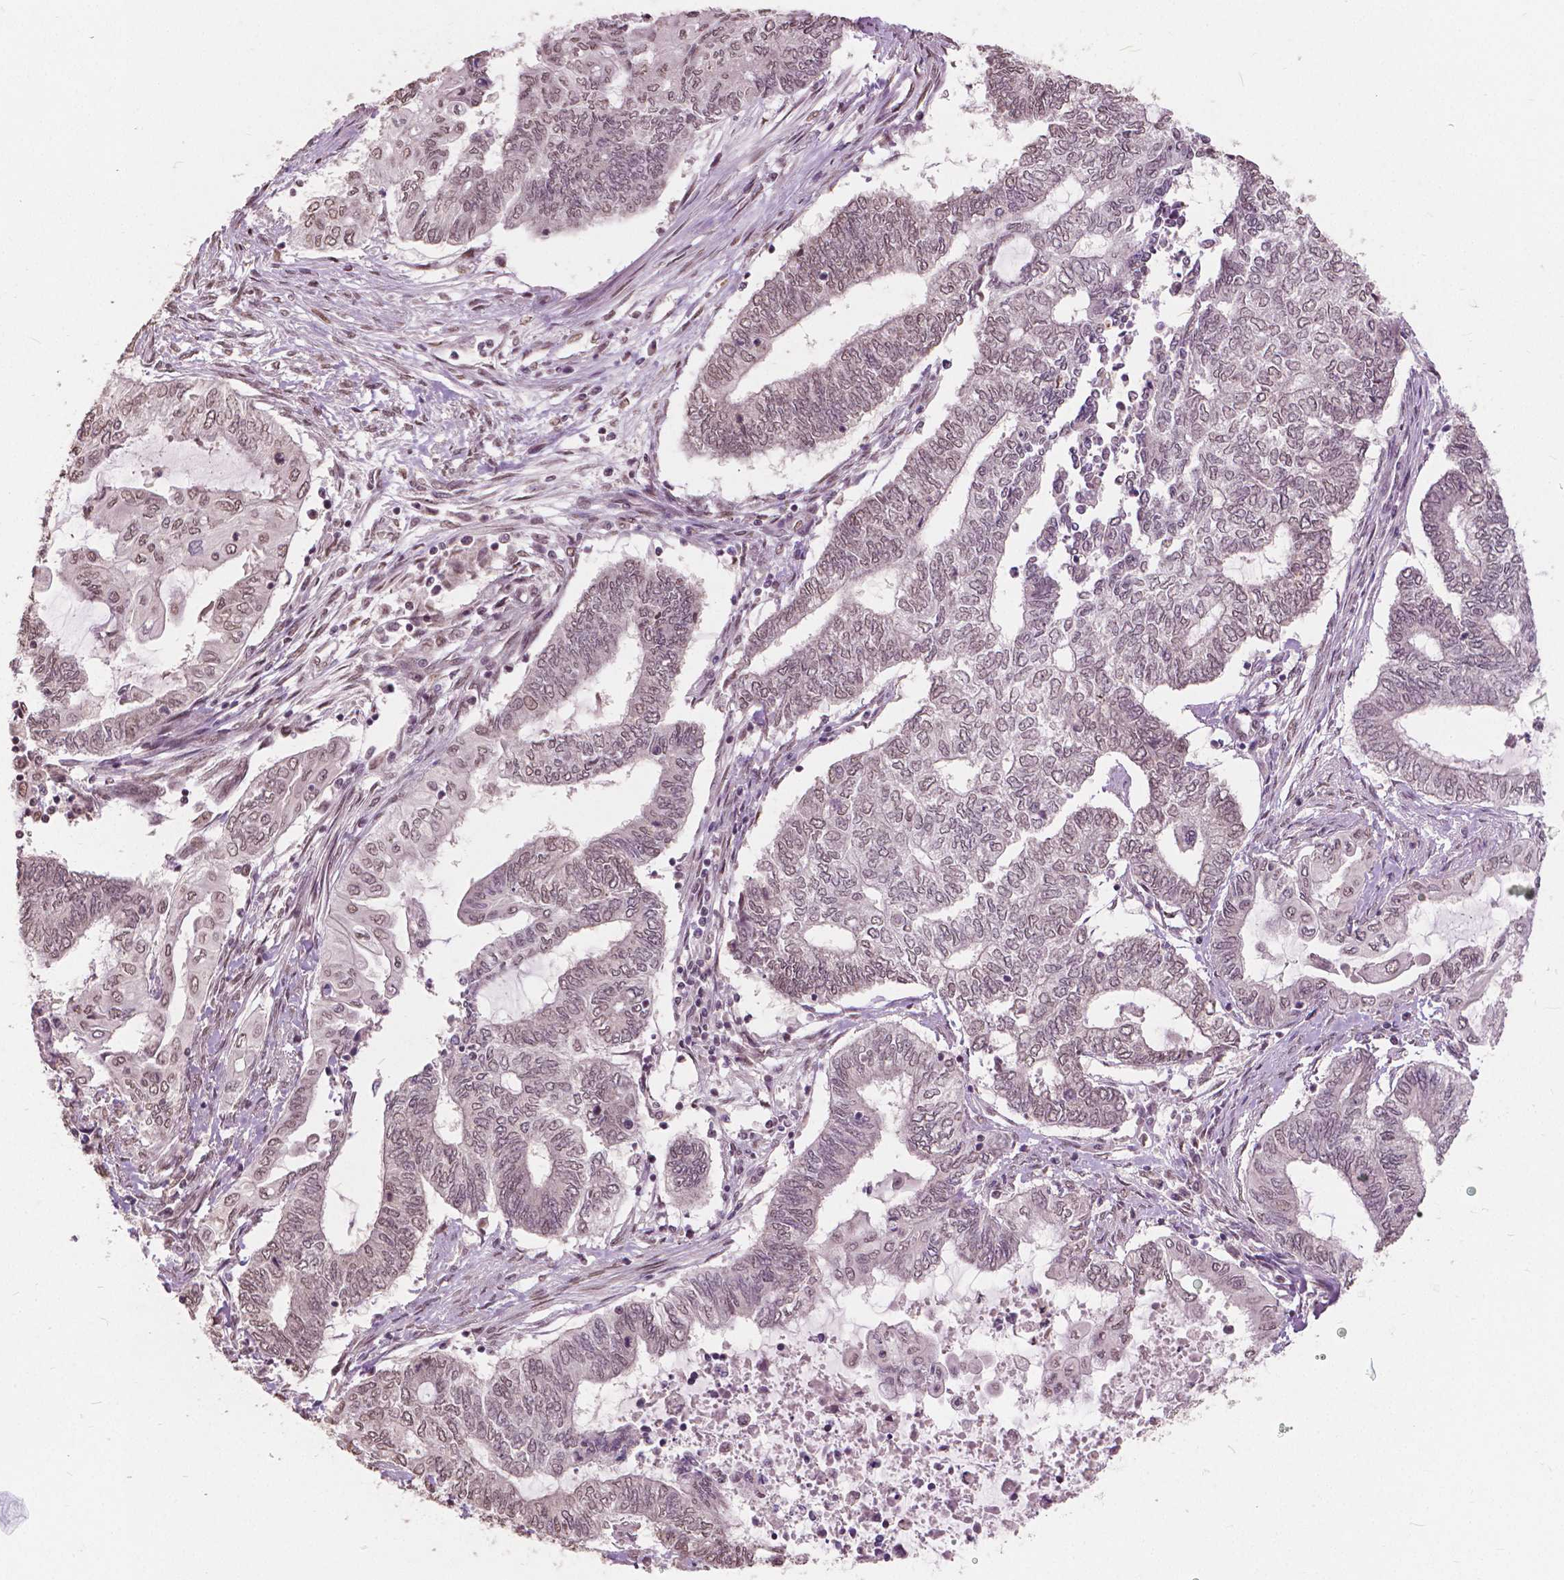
{"staining": {"intensity": "weak", "quantity": ">75%", "location": "nuclear"}, "tissue": "endometrial cancer", "cell_type": "Tumor cells", "image_type": "cancer", "snomed": [{"axis": "morphology", "description": "Adenocarcinoma, NOS"}, {"axis": "topography", "description": "Uterus"}, {"axis": "topography", "description": "Endometrium"}], "caption": "Endometrial cancer stained with a brown dye exhibits weak nuclear positive positivity in approximately >75% of tumor cells.", "gene": "HOXA10", "patient": {"sex": "female", "age": 70}}